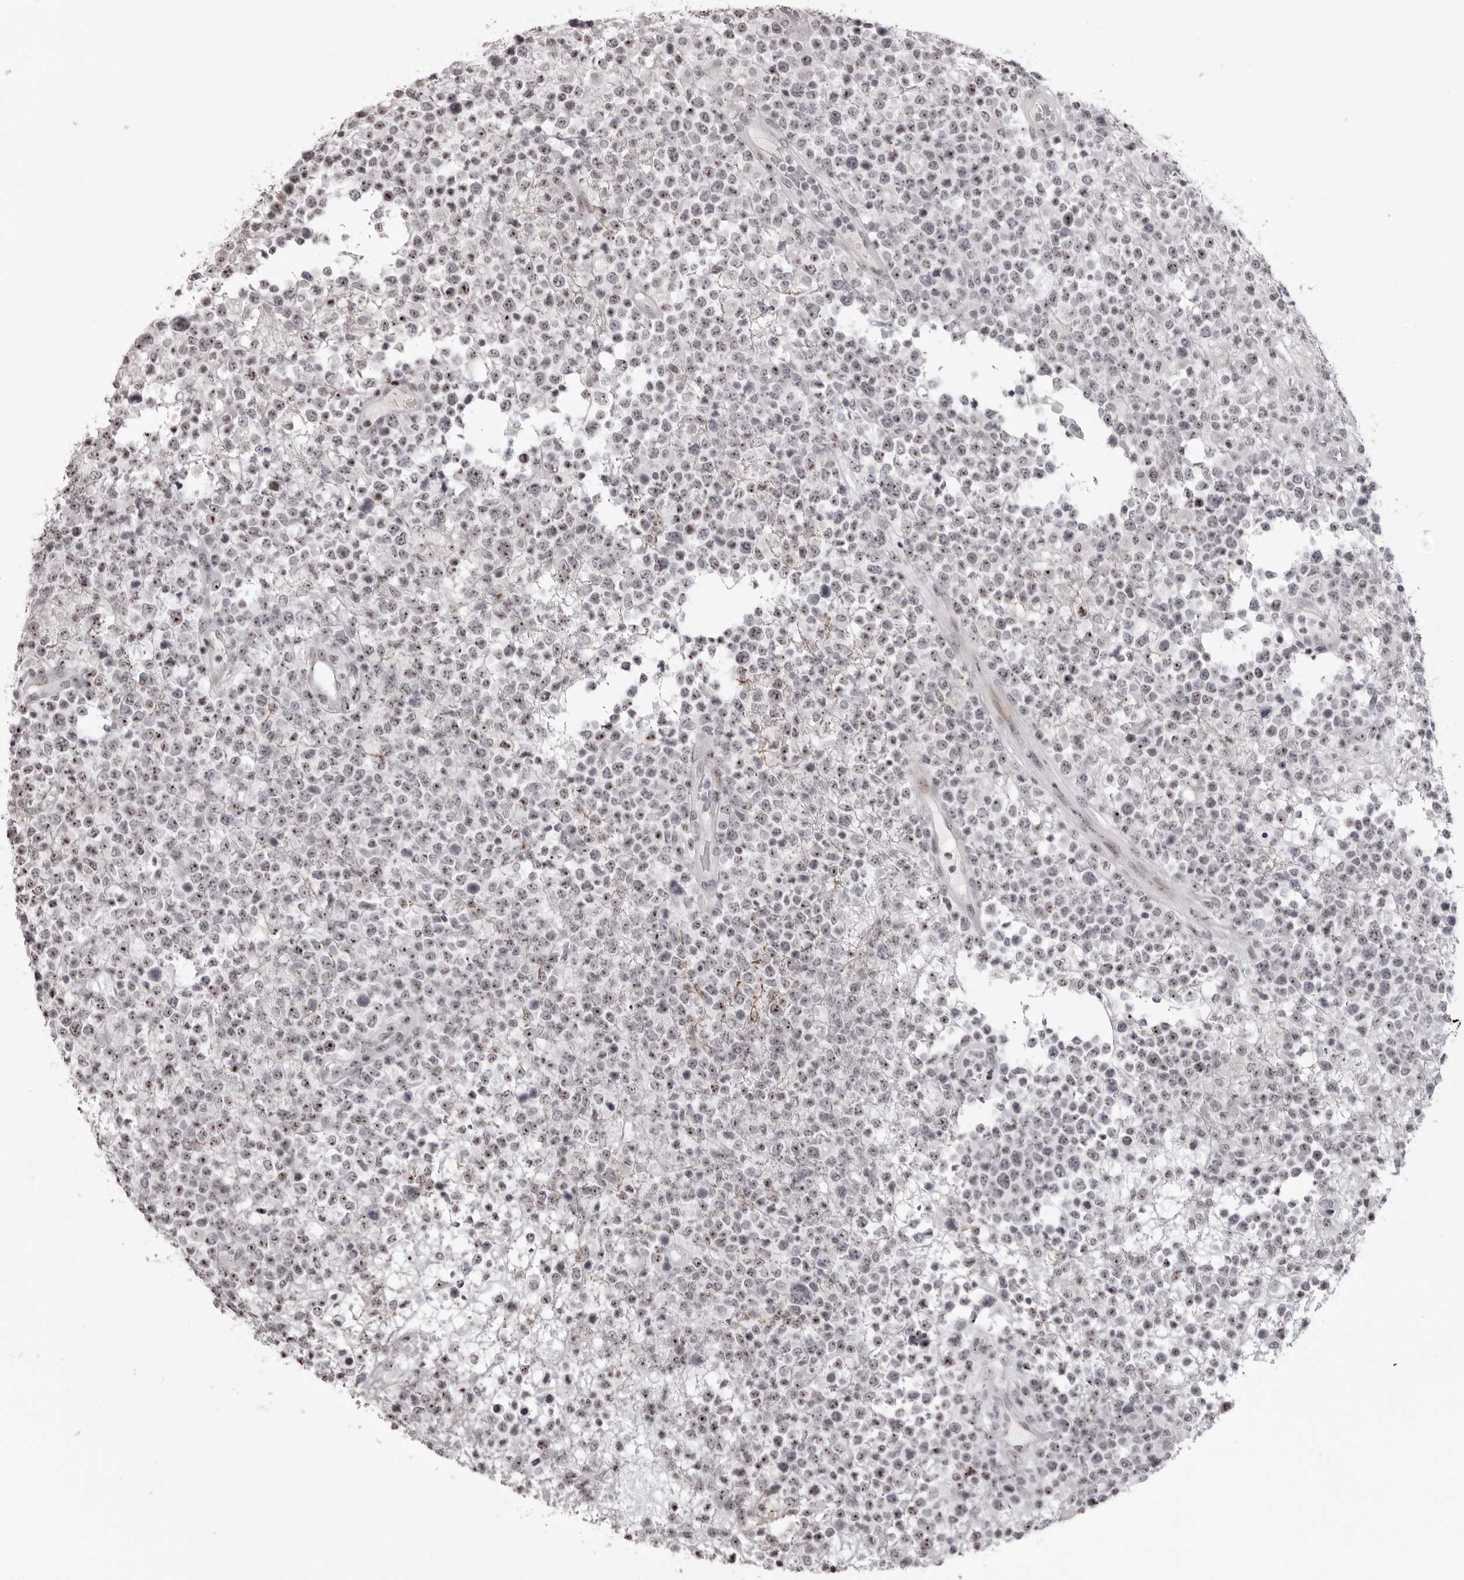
{"staining": {"intensity": "moderate", "quantity": "25%-75%", "location": "nuclear"}, "tissue": "lymphoma", "cell_type": "Tumor cells", "image_type": "cancer", "snomed": [{"axis": "morphology", "description": "Malignant lymphoma, non-Hodgkin's type, High grade"}, {"axis": "topography", "description": "Colon"}], "caption": "This is a histology image of IHC staining of high-grade malignant lymphoma, non-Hodgkin's type, which shows moderate positivity in the nuclear of tumor cells.", "gene": "HELZ", "patient": {"sex": "female", "age": 53}}